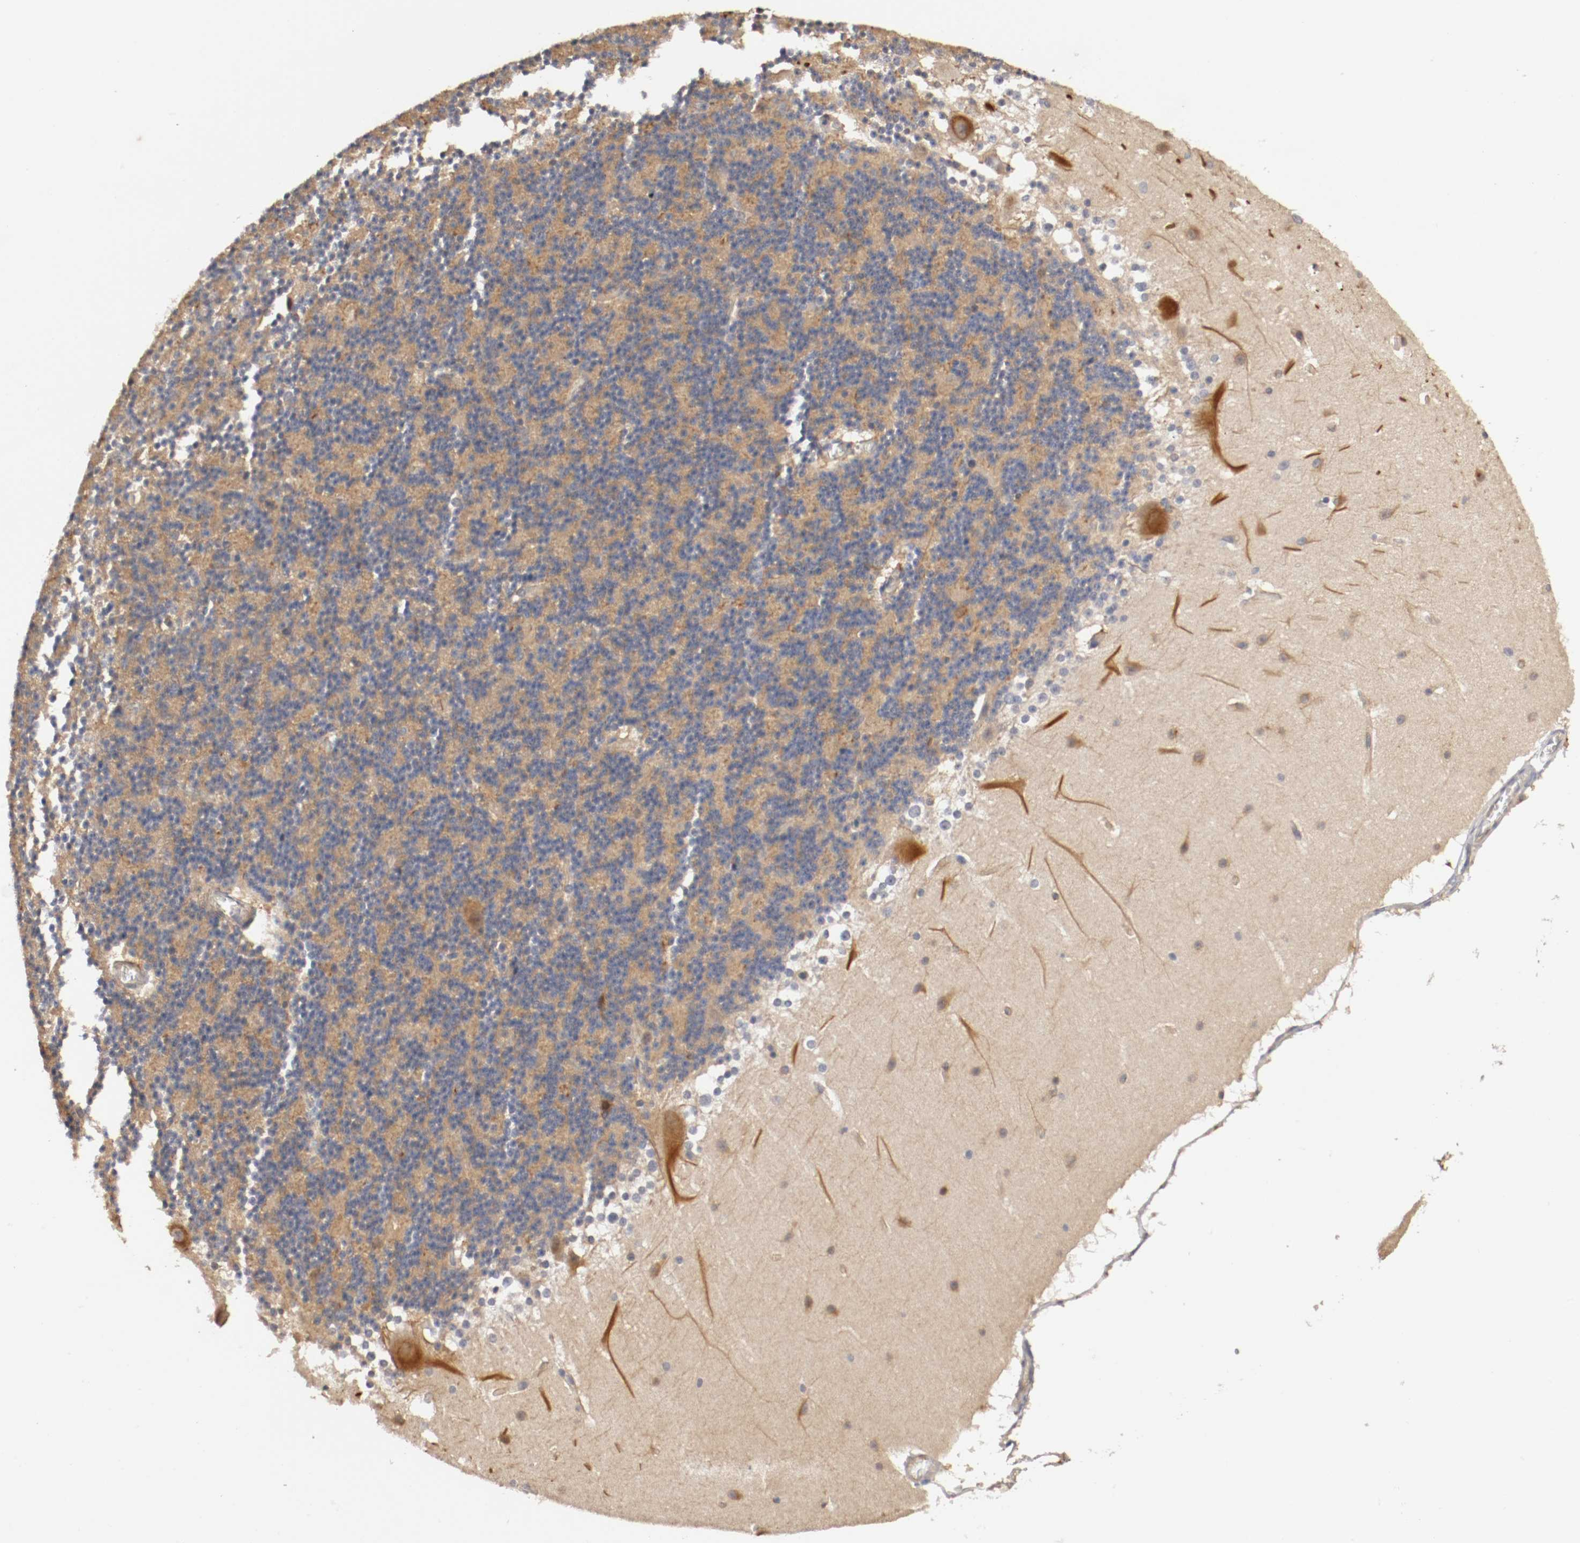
{"staining": {"intensity": "weak", "quantity": ">75%", "location": "cytoplasmic/membranous"}, "tissue": "cerebellum", "cell_type": "Cells in granular layer", "image_type": "normal", "snomed": [{"axis": "morphology", "description": "Normal tissue, NOS"}, {"axis": "topography", "description": "Cerebellum"}], "caption": "The micrograph displays immunohistochemical staining of normal cerebellum. There is weak cytoplasmic/membranous expression is present in approximately >75% of cells in granular layer.", "gene": "RBM23", "patient": {"sex": "female", "age": 19}}